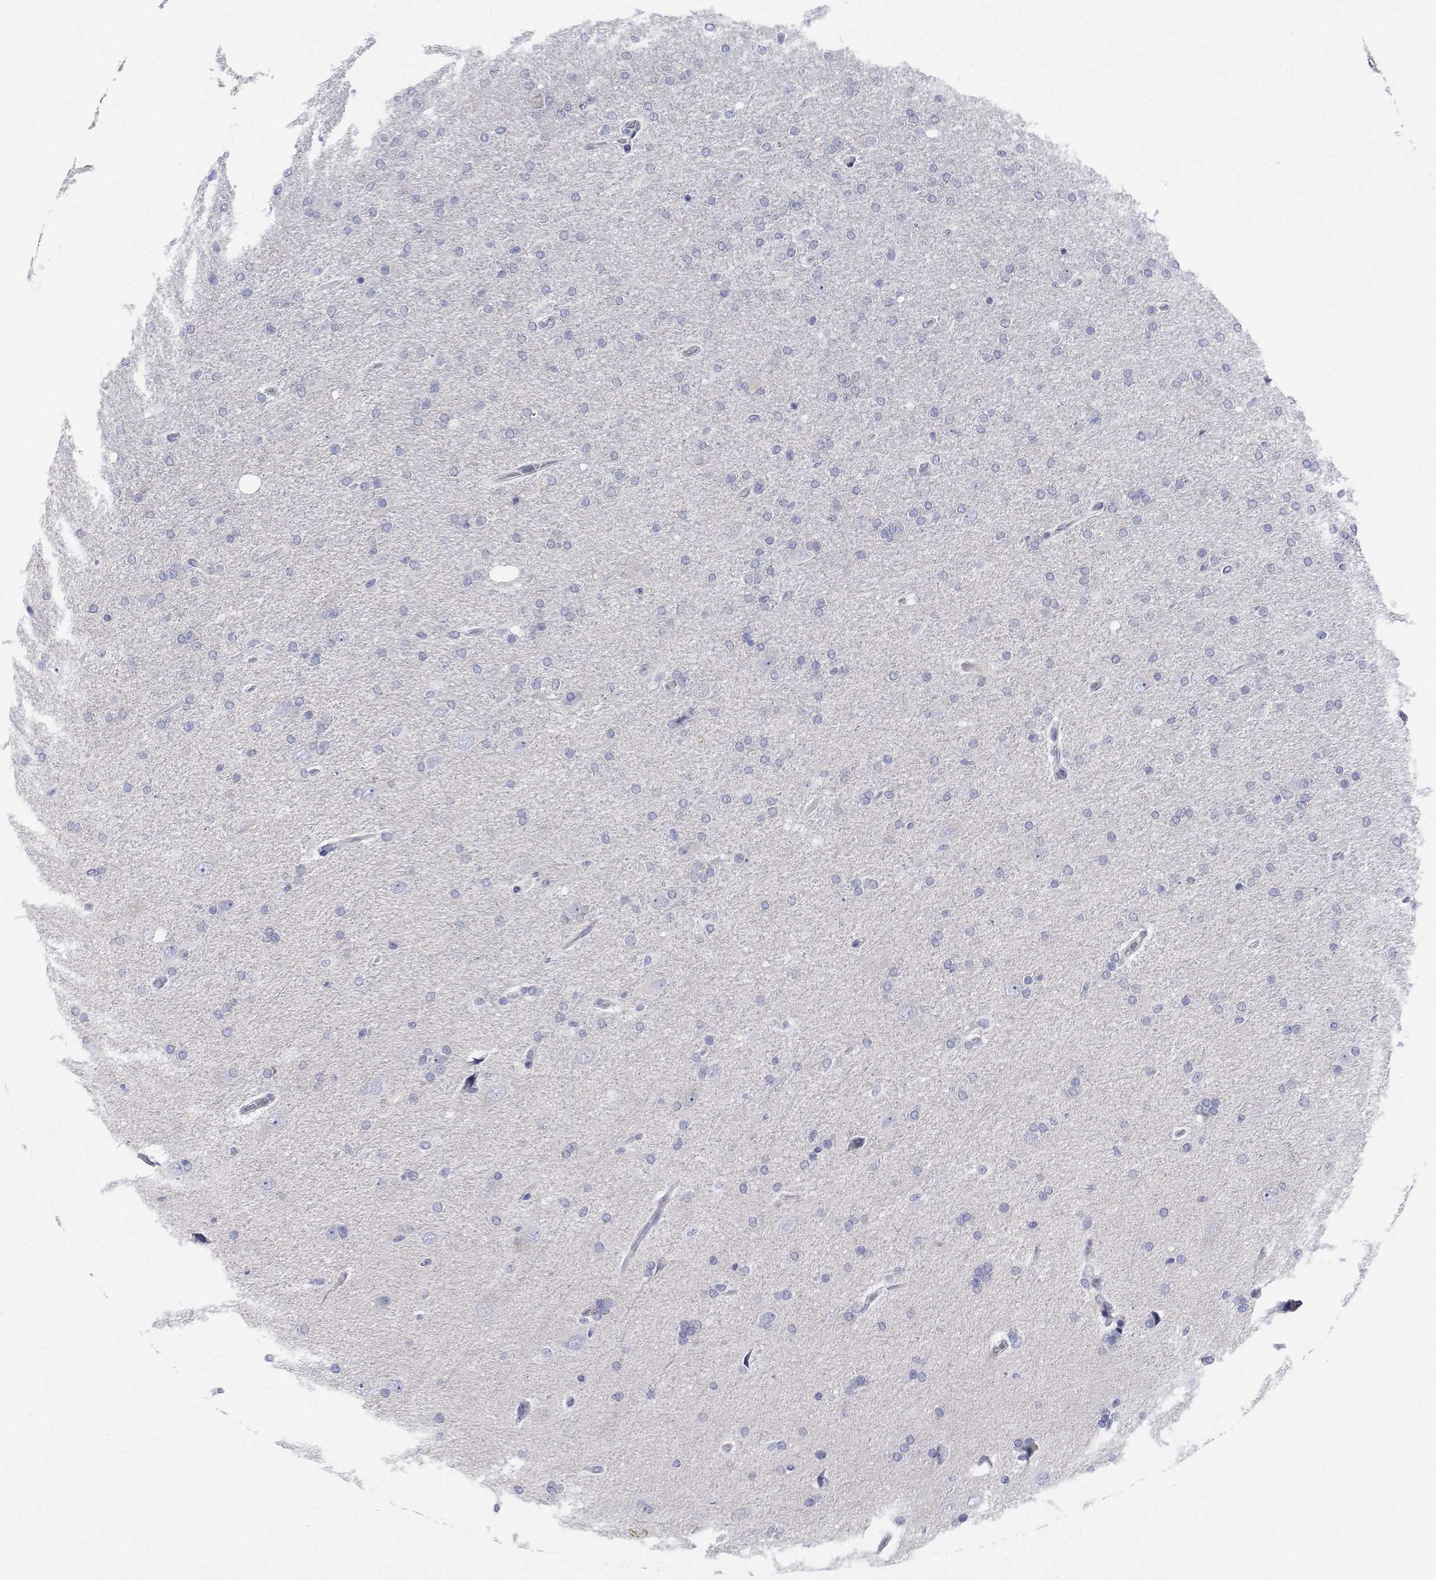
{"staining": {"intensity": "negative", "quantity": "none", "location": "none"}, "tissue": "glioma", "cell_type": "Tumor cells", "image_type": "cancer", "snomed": [{"axis": "morphology", "description": "Glioma, malignant, High grade"}, {"axis": "topography", "description": "Cerebral cortex"}], "caption": "A histopathology image of malignant high-grade glioma stained for a protein exhibits no brown staining in tumor cells.", "gene": "CDHR3", "patient": {"sex": "male", "age": 70}}